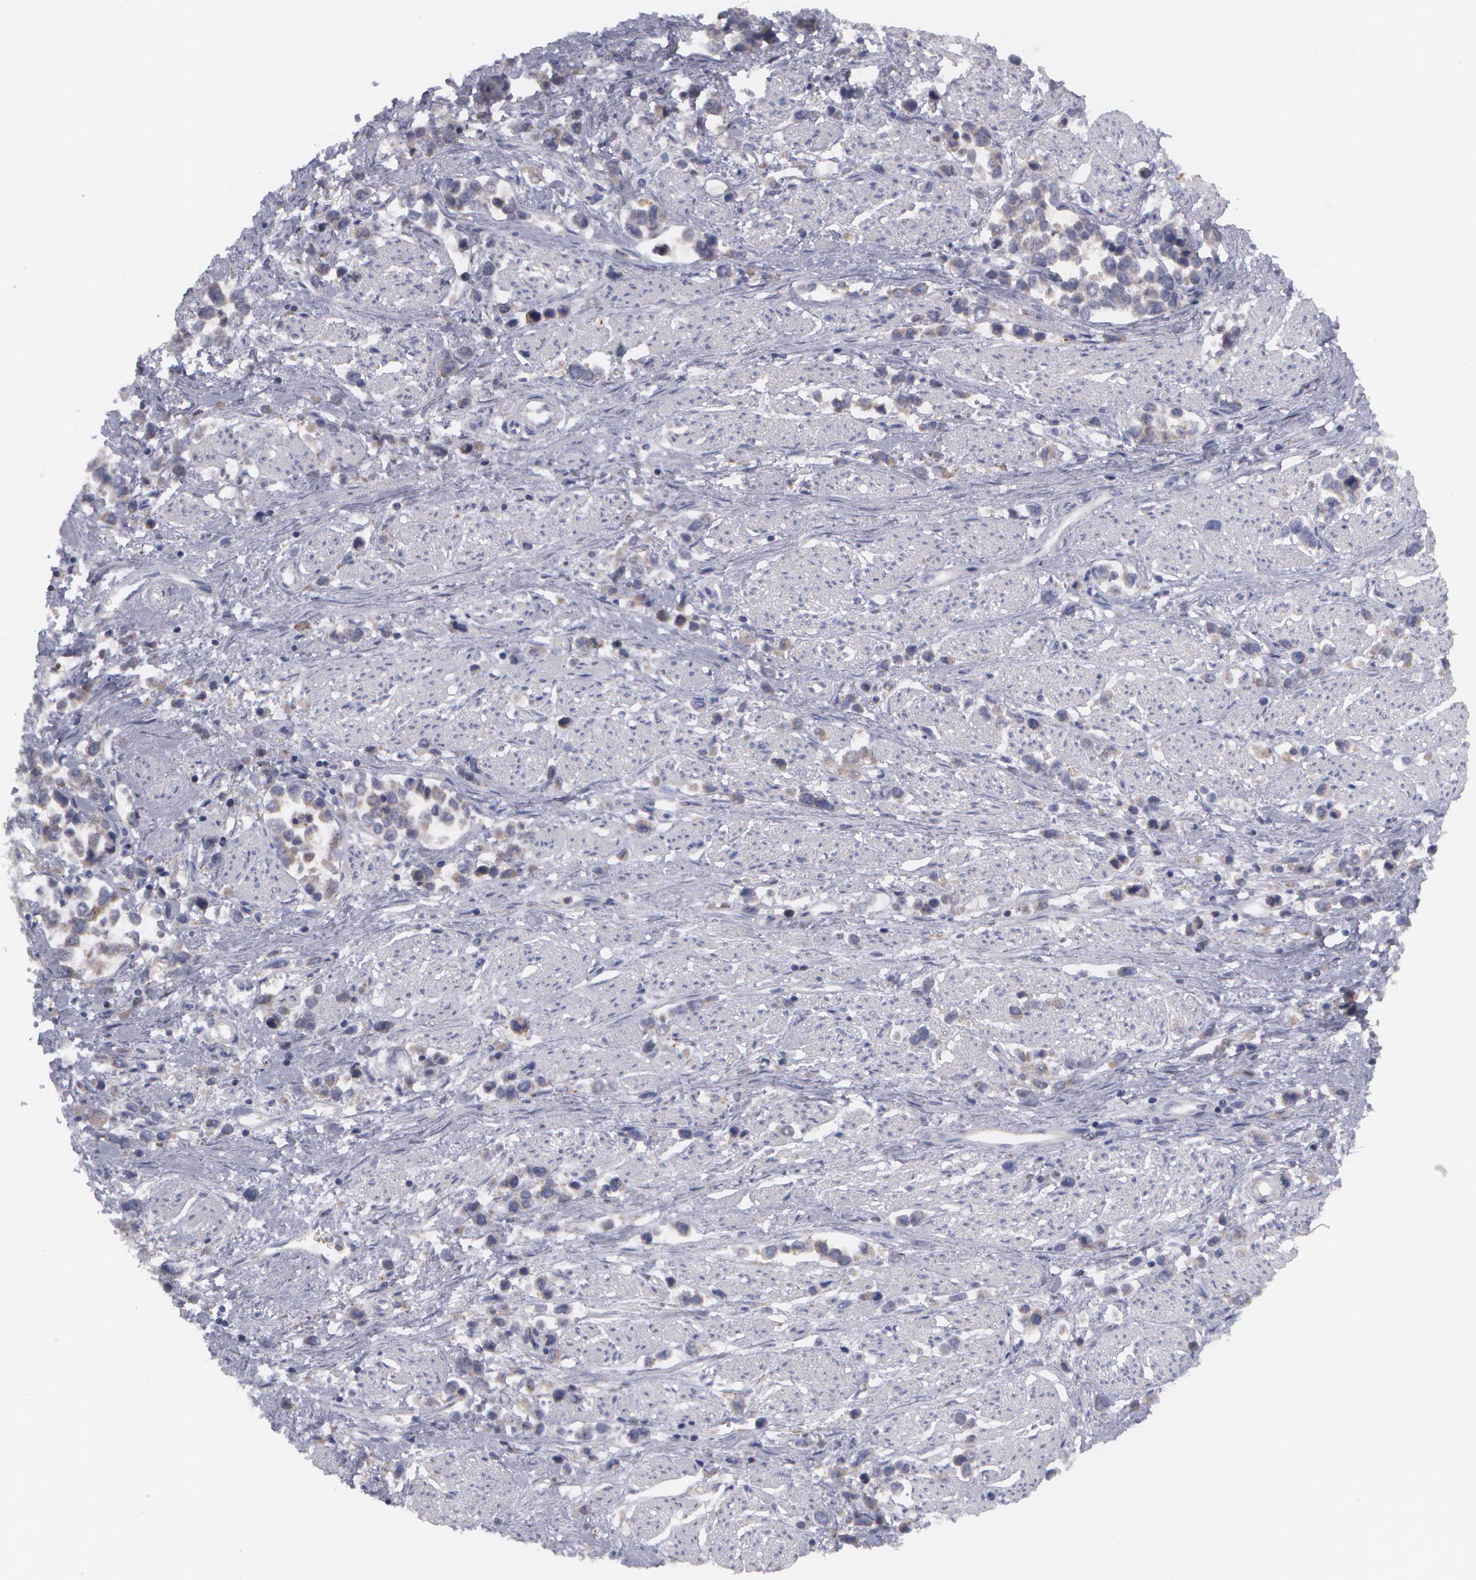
{"staining": {"intensity": "weak", "quantity": ">75%", "location": "cytoplasmic/membranous"}, "tissue": "stomach cancer", "cell_type": "Tumor cells", "image_type": "cancer", "snomed": [{"axis": "morphology", "description": "Adenocarcinoma, NOS"}, {"axis": "topography", "description": "Stomach, upper"}], "caption": "Protein expression analysis of stomach cancer (adenocarcinoma) reveals weak cytoplasmic/membranous staining in about >75% of tumor cells. (Brightfield microscopy of DAB IHC at high magnification).", "gene": "MTHFD1", "patient": {"sex": "male", "age": 76}}